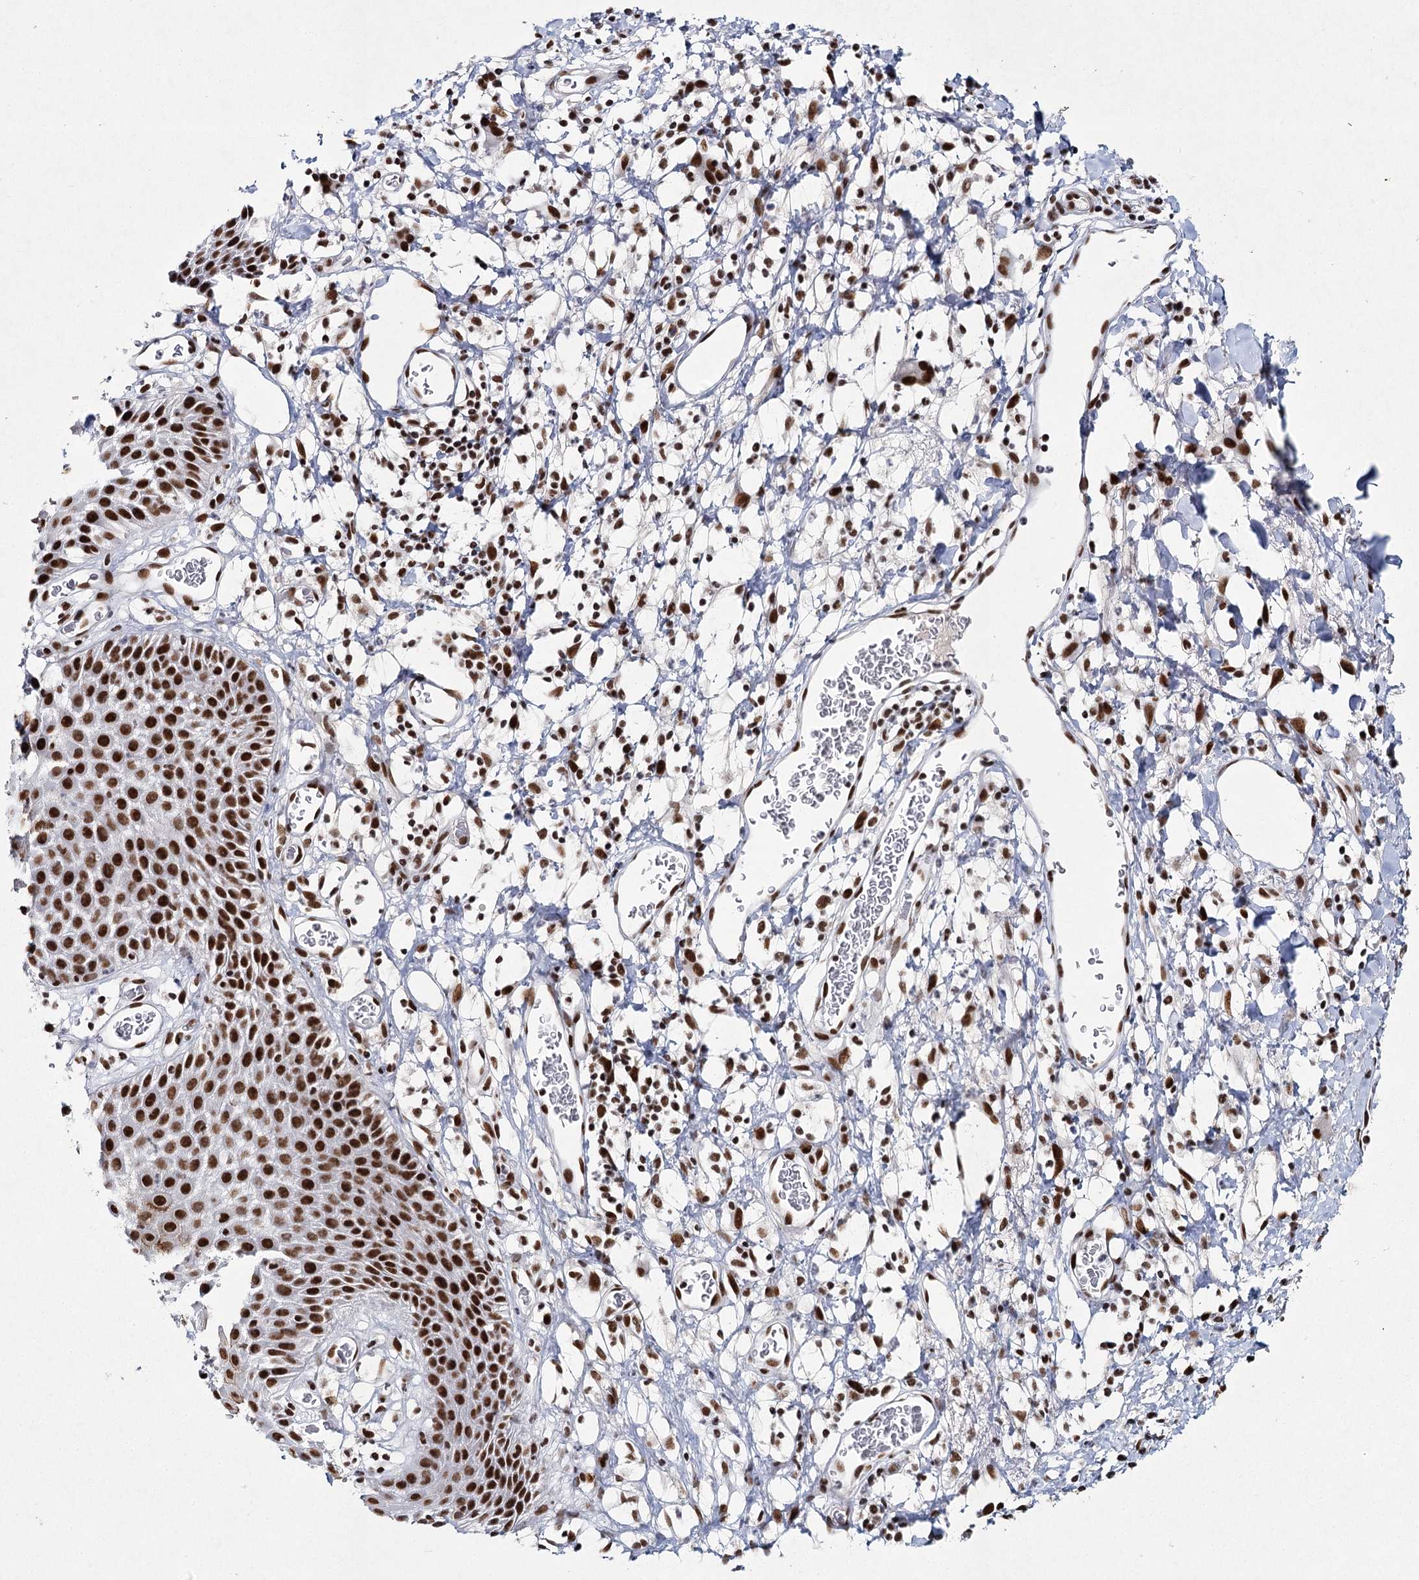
{"staining": {"intensity": "strong", "quantity": ">75%", "location": "nuclear"}, "tissue": "skin", "cell_type": "Epidermal cells", "image_type": "normal", "snomed": [{"axis": "morphology", "description": "Normal tissue, NOS"}, {"axis": "topography", "description": "Vulva"}], "caption": "The image displays immunohistochemical staining of benign skin. There is strong nuclear positivity is present in approximately >75% of epidermal cells. (Stains: DAB (3,3'-diaminobenzidine) in brown, nuclei in blue, Microscopy: brightfield microscopy at high magnification).", "gene": "SCAF8", "patient": {"sex": "female", "age": 68}}